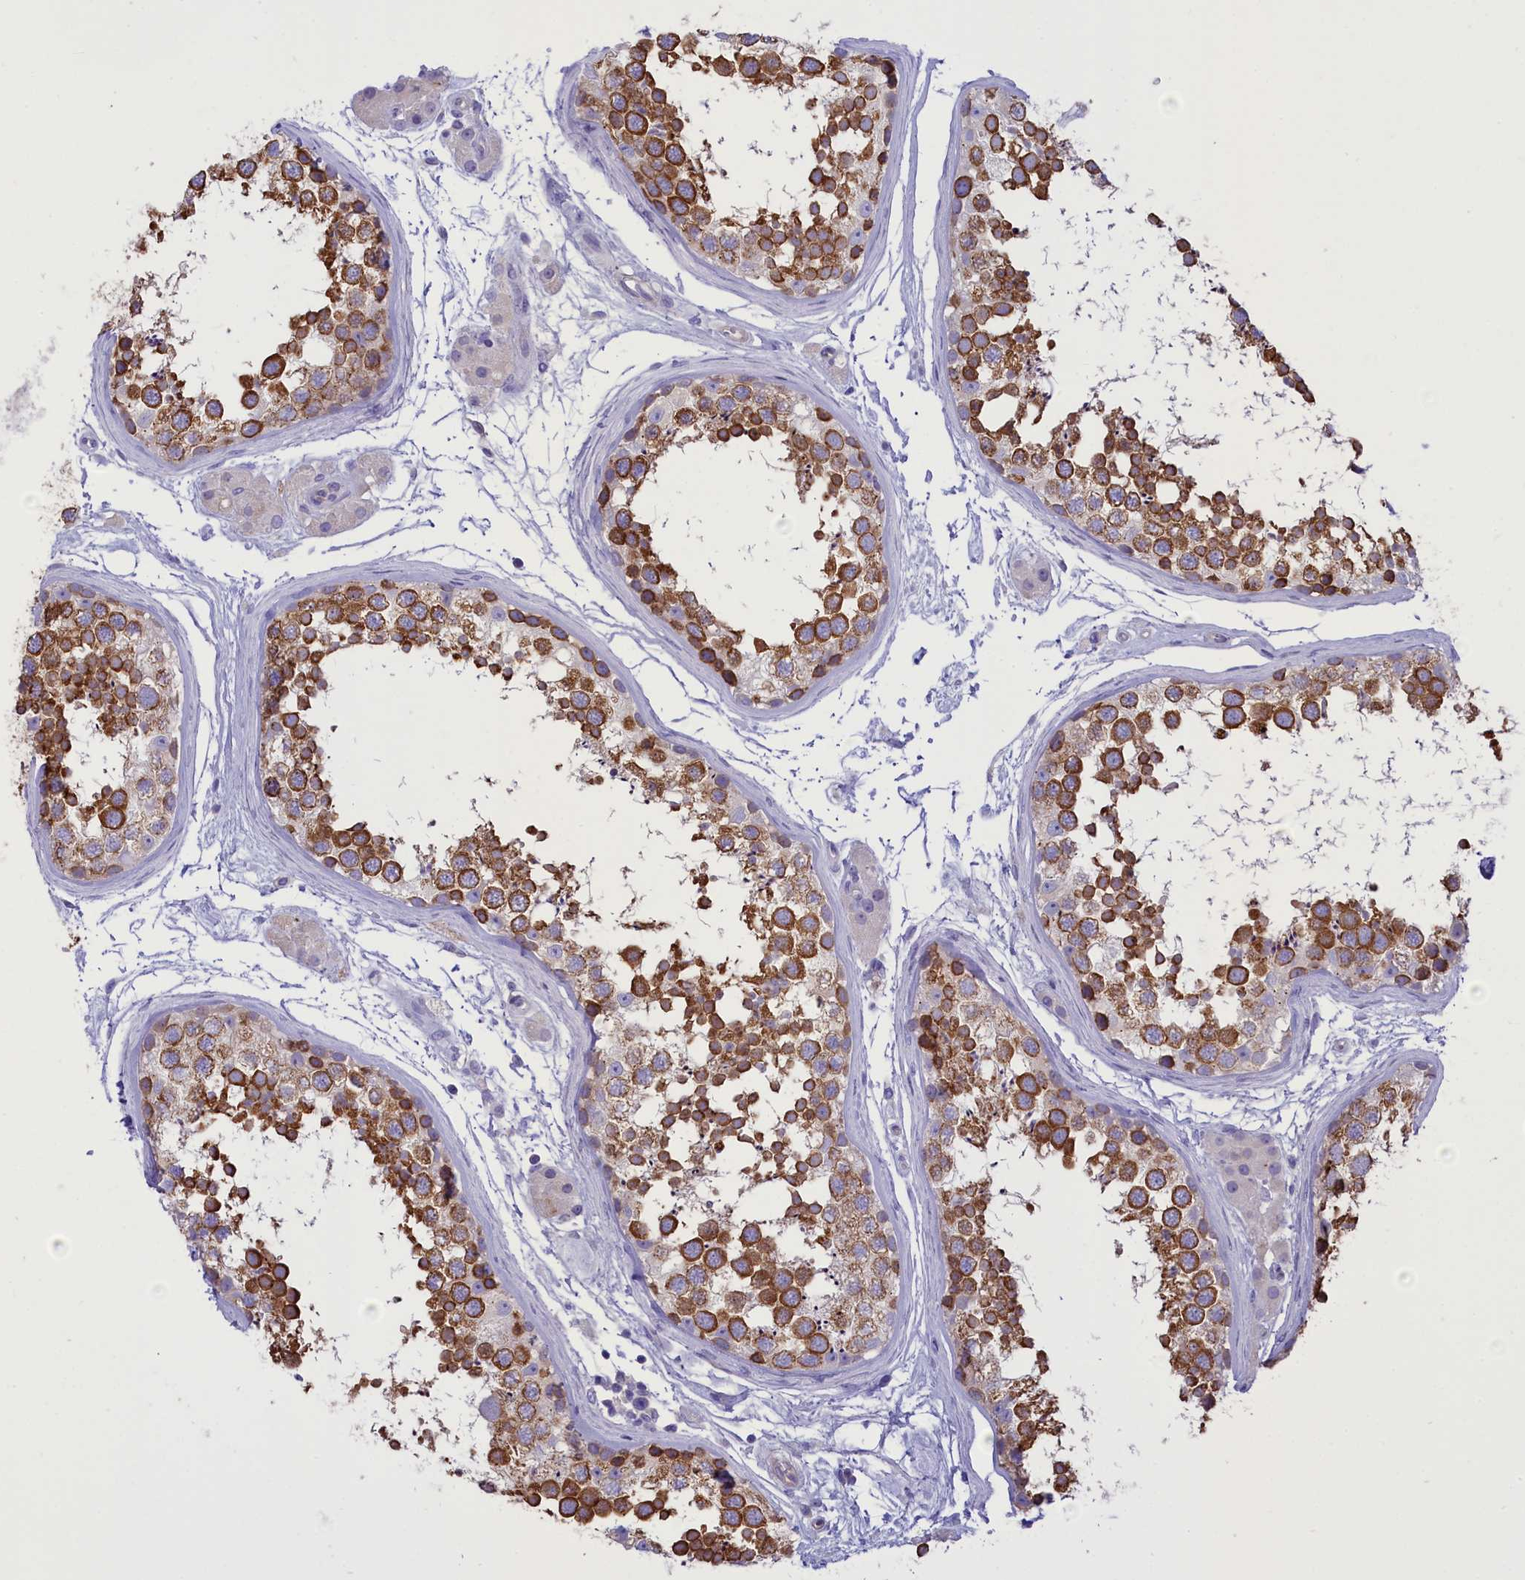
{"staining": {"intensity": "strong", "quantity": ">75%", "location": "cytoplasmic/membranous"}, "tissue": "testis", "cell_type": "Cells in seminiferous ducts", "image_type": "normal", "snomed": [{"axis": "morphology", "description": "Normal tissue, NOS"}, {"axis": "topography", "description": "Testis"}], "caption": "An immunohistochemistry (IHC) histopathology image of normal tissue is shown. Protein staining in brown shows strong cytoplasmic/membranous positivity in testis within cells in seminiferous ducts. (IHC, brightfield microscopy, high magnification).", "gene": "DCAF16", "patient": {"sex": "male", "age": 56}}